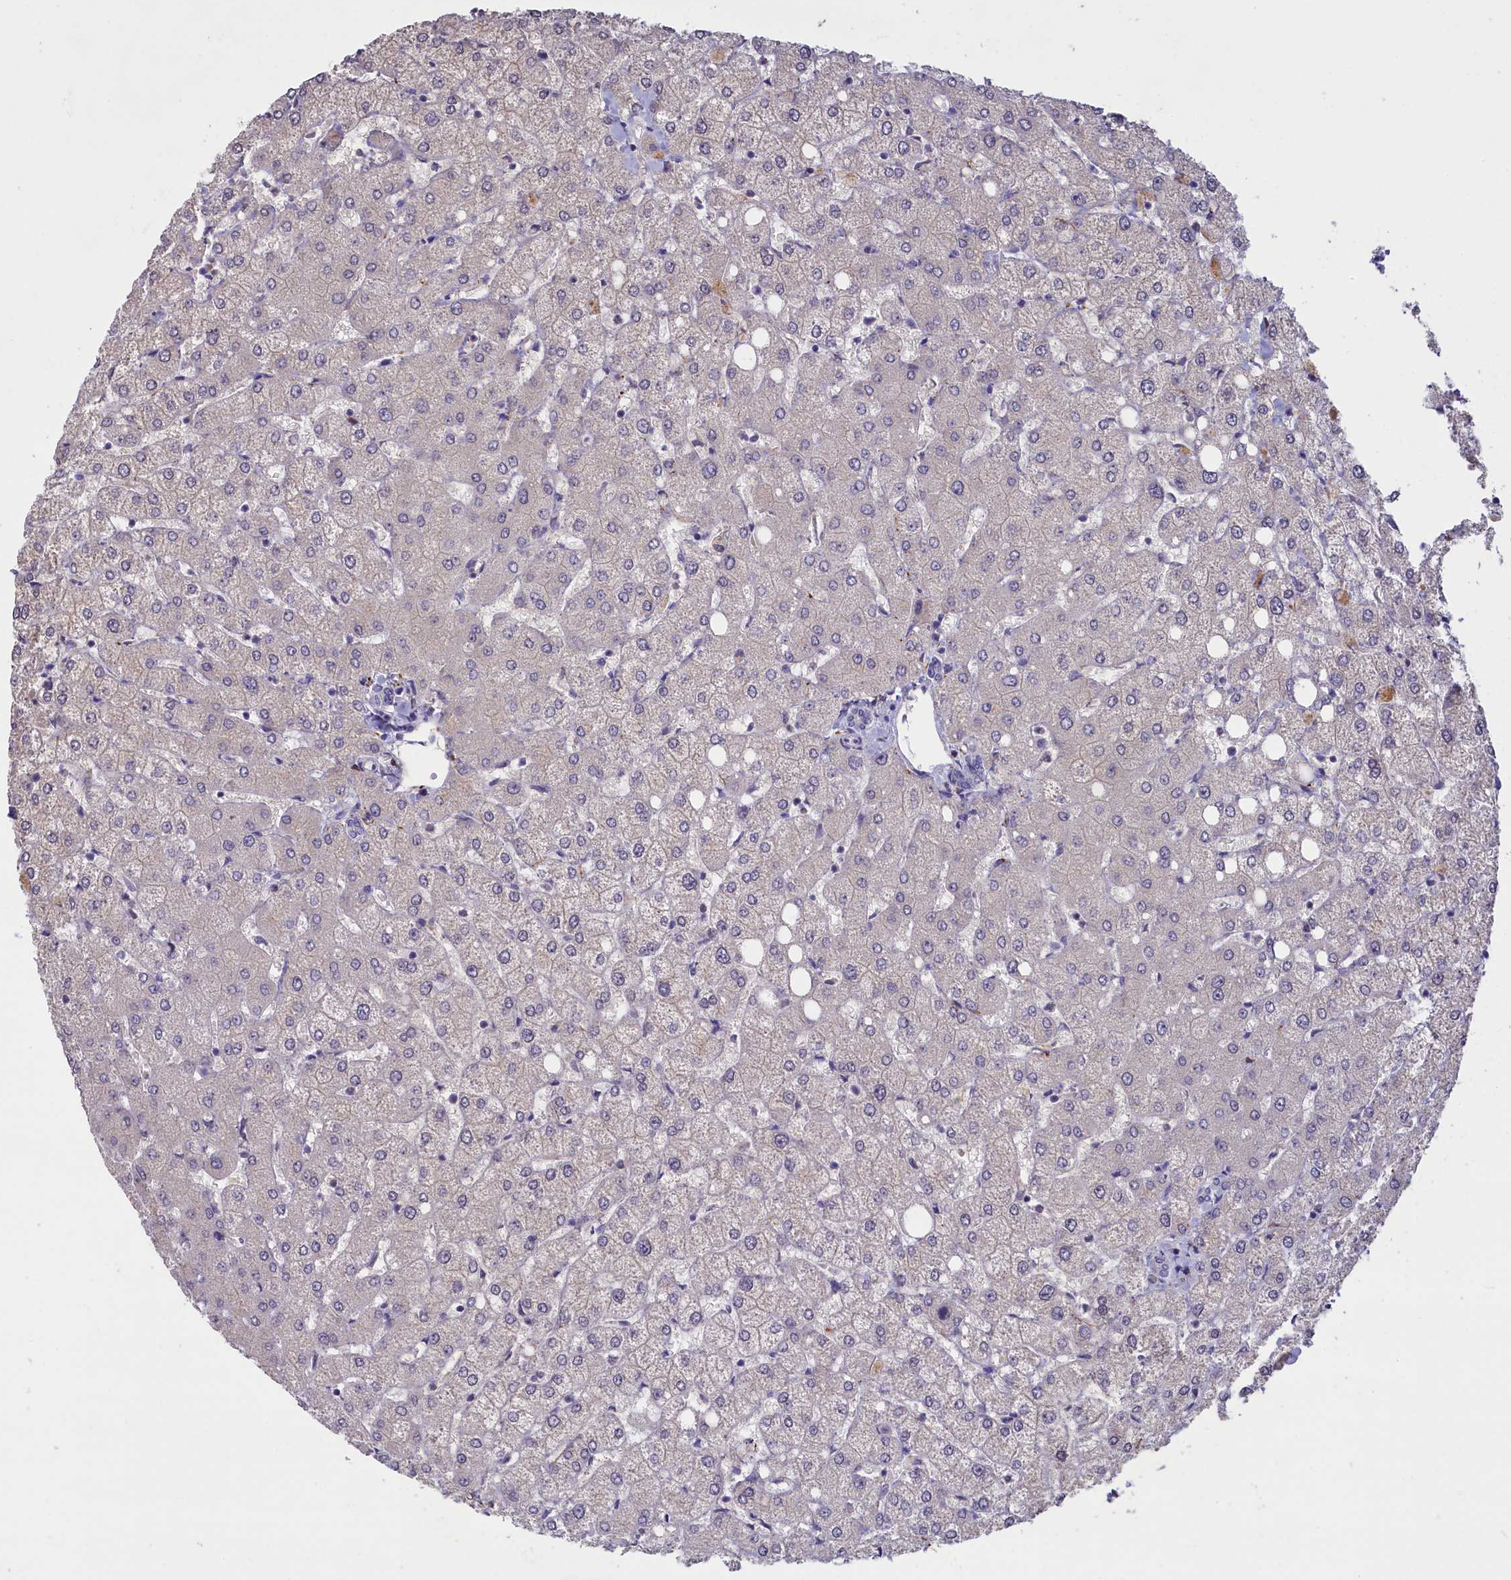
{"staining": {"intensity": "negative", "quantity": "none", "location": "none"}, "tissue": "liver", "cell_type": "Cholangiocytes", "image_type": "normal", "snomed": [{"axis": "morphology", "description": "Normal tissue, NOS"}, {"axis": "topography", "description": "Liver"}], "caption": "High power microscopy histopathology image of an immunohistochemistry (IHC) micrograph of unremarkable liver, revealing no significant expression in cholangiocytes. (DAB IHC, high magnification).", "gene": "UCHL3", "patient": {"sex": "female", "age": 54}}